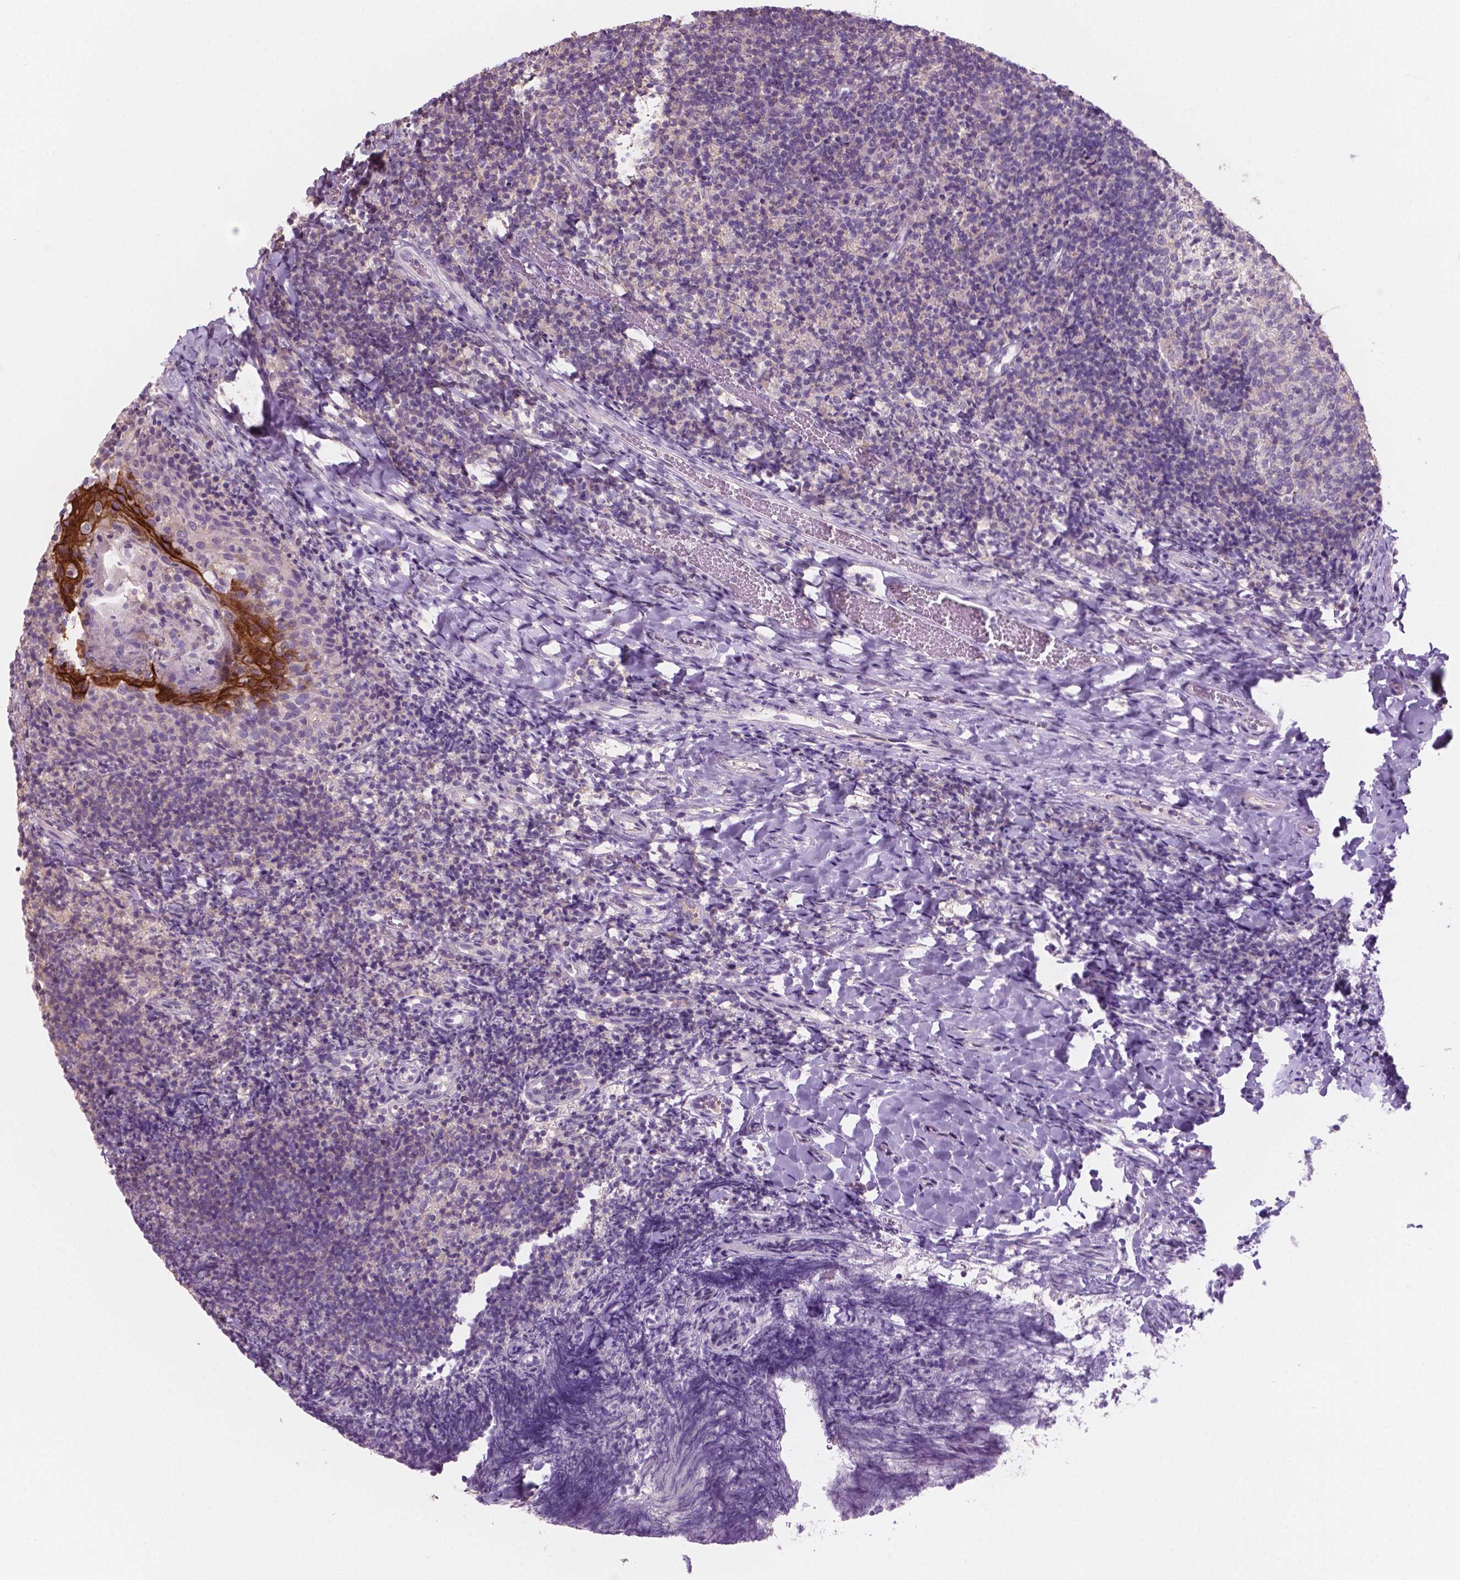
{"staining": {"intensity": "negative", "quantity": "none", "location": "none"}, "tissue": "tonsil", "cell_type": "Germinal center cells", "image_type": "normal", "snomed": [{"axis": "morphology", "description": "Normal tissue, NOS"}, {"axis": "topography", "description": "Tonsil"}], "caption": "Photomicrograph shows no protein positivity in germinal center cells of benign tonsil.", "gene": "SBSN", "patient": {"sex": "female", "age": 10}}